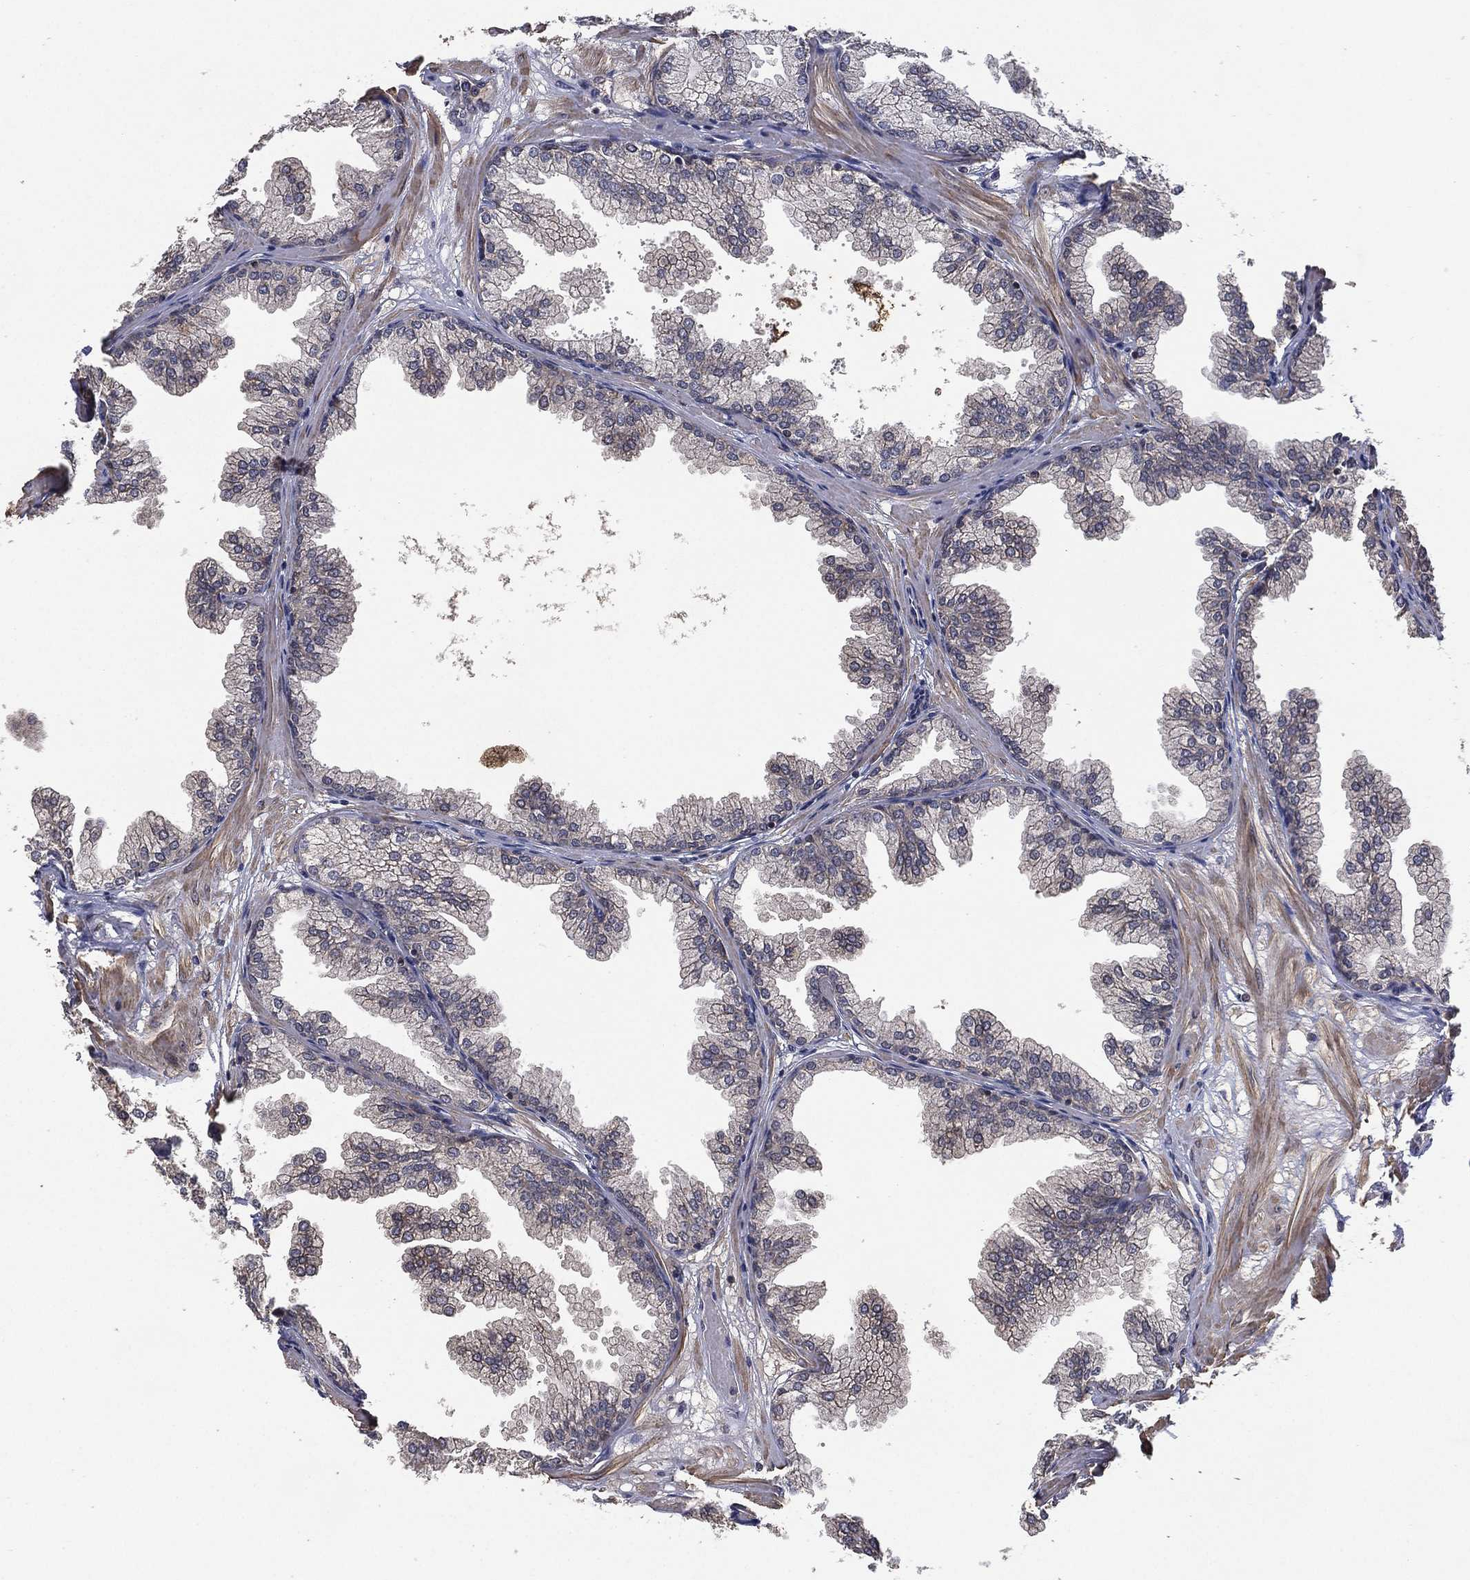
{"staining": {"intensity": "negative", "quantity": "none", "location": "none"}, "tissue": "prostate", "cell_type": "Glandular cells", "image_type": "normal", "snomed": [{"axis": "morphology", "description": "Normal tissue, NOS"}, {"axis": "topography", "description": "Prostate"}], "caption": "A high-resolution image shows immunohistochemistry (IHC) staining of benign prostate, which exhibits no significant staining in glandular cells. The staining is performed using DAB (3,3'-diaminobenzidine) brown chromogen with nuclei counter-stained in using hematoxylin.", "gene": "NELFCD", "patient": {"sex": "male", "age": 37}}